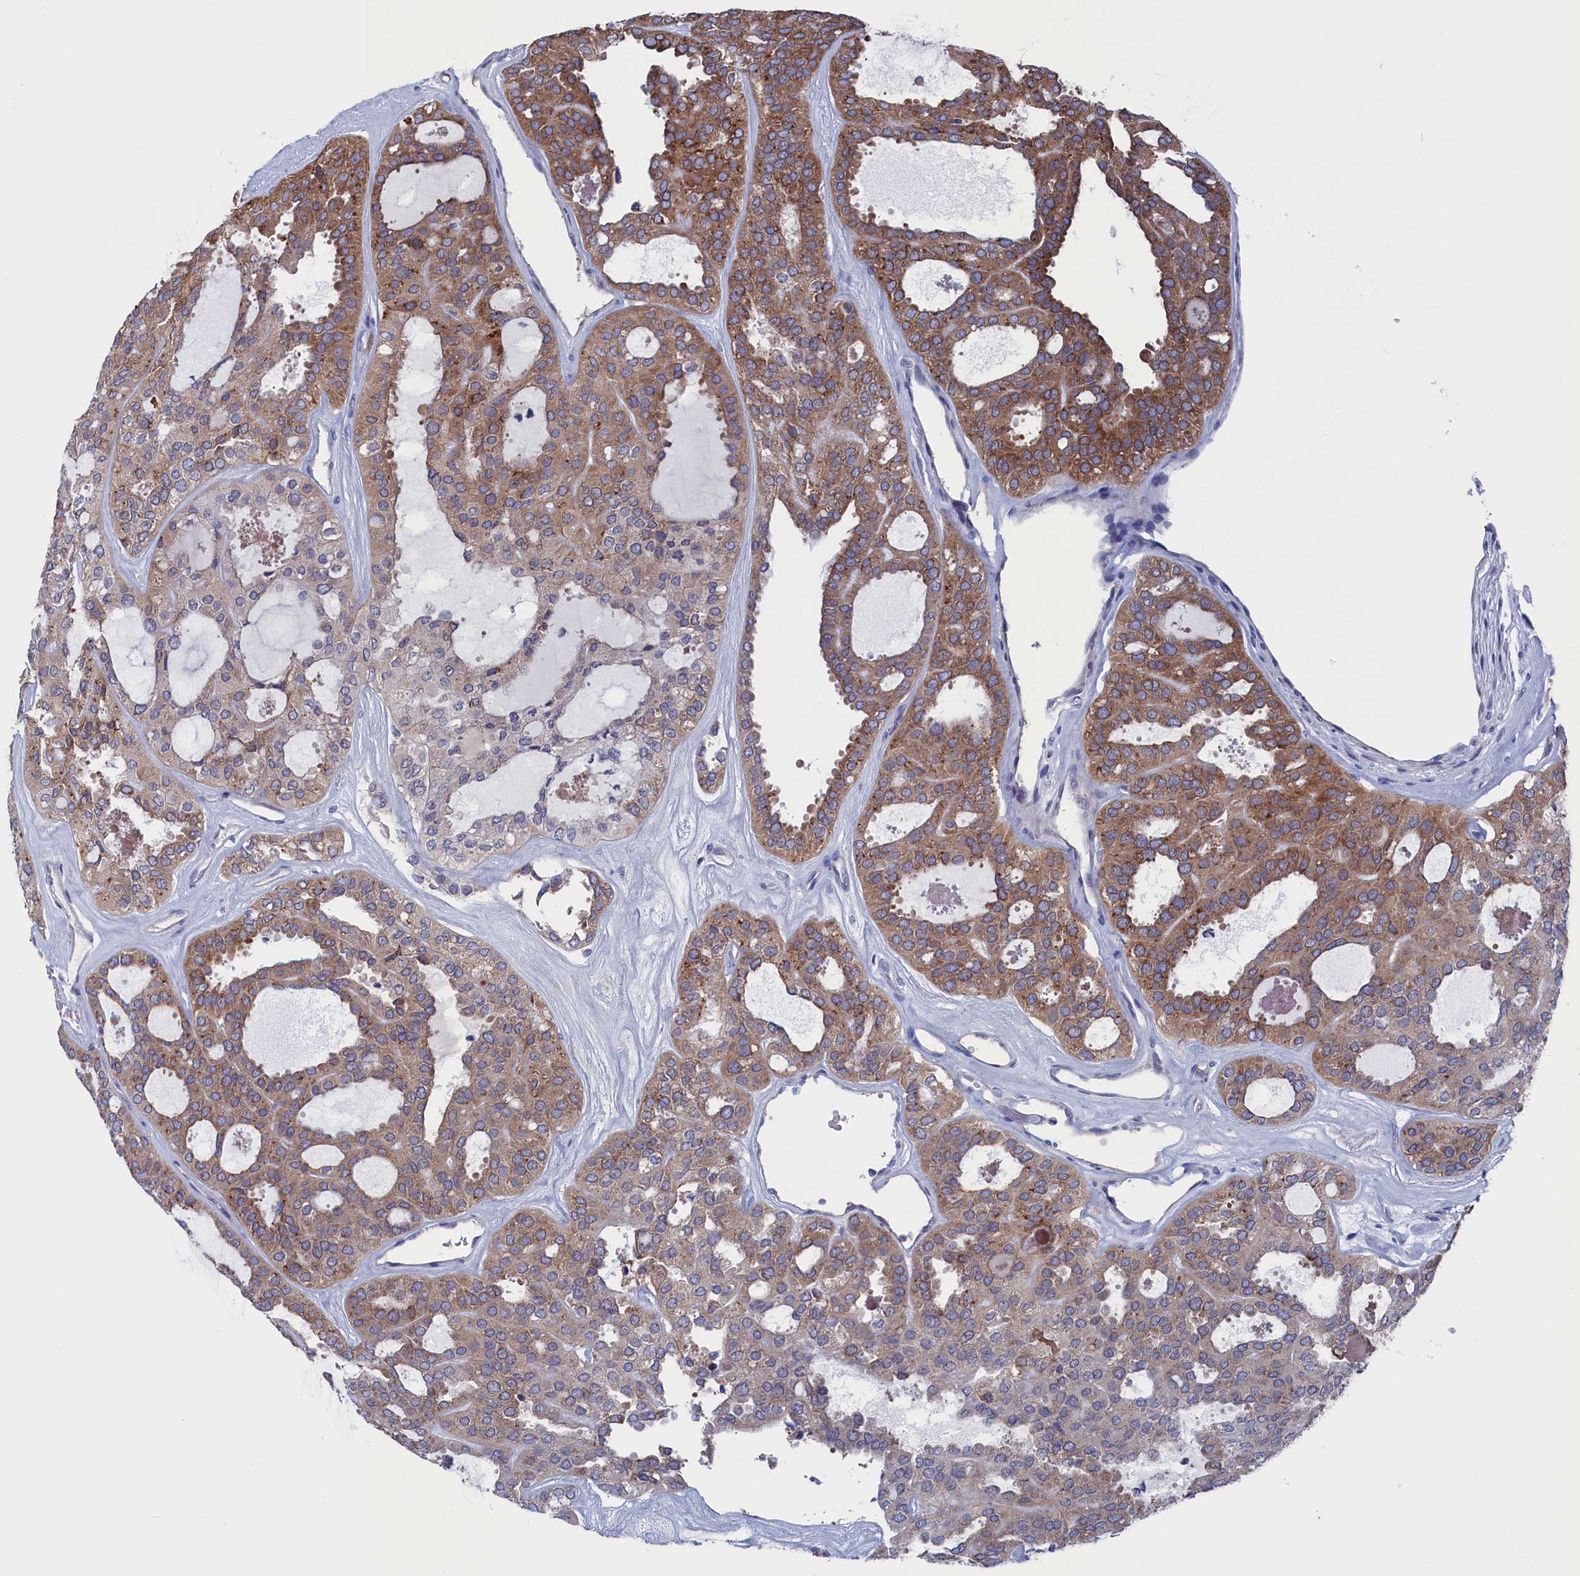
{"staining": {"intensity": "moderate", "quantity": ">75%", "location": "cytoplasmic/membranous"}, "tissue": "thyroid cancer", "cell_type": "Tumor cells", "image_type": "cancer", "snomed": [{"axis": "morphology", "description": "Follicular adenoma carcinoma, NOS"}, {"axis": "topography", "description": "Thyroid gland"}], "caption": "A photomicrograph of thyroid follicular adenoma carcinoma stained for a protein displays moderate cytoplasmic/membranous brown staining in tumor cells.", "gene": "SPATA13", "patient": {"sex": "male", "age": 75}}